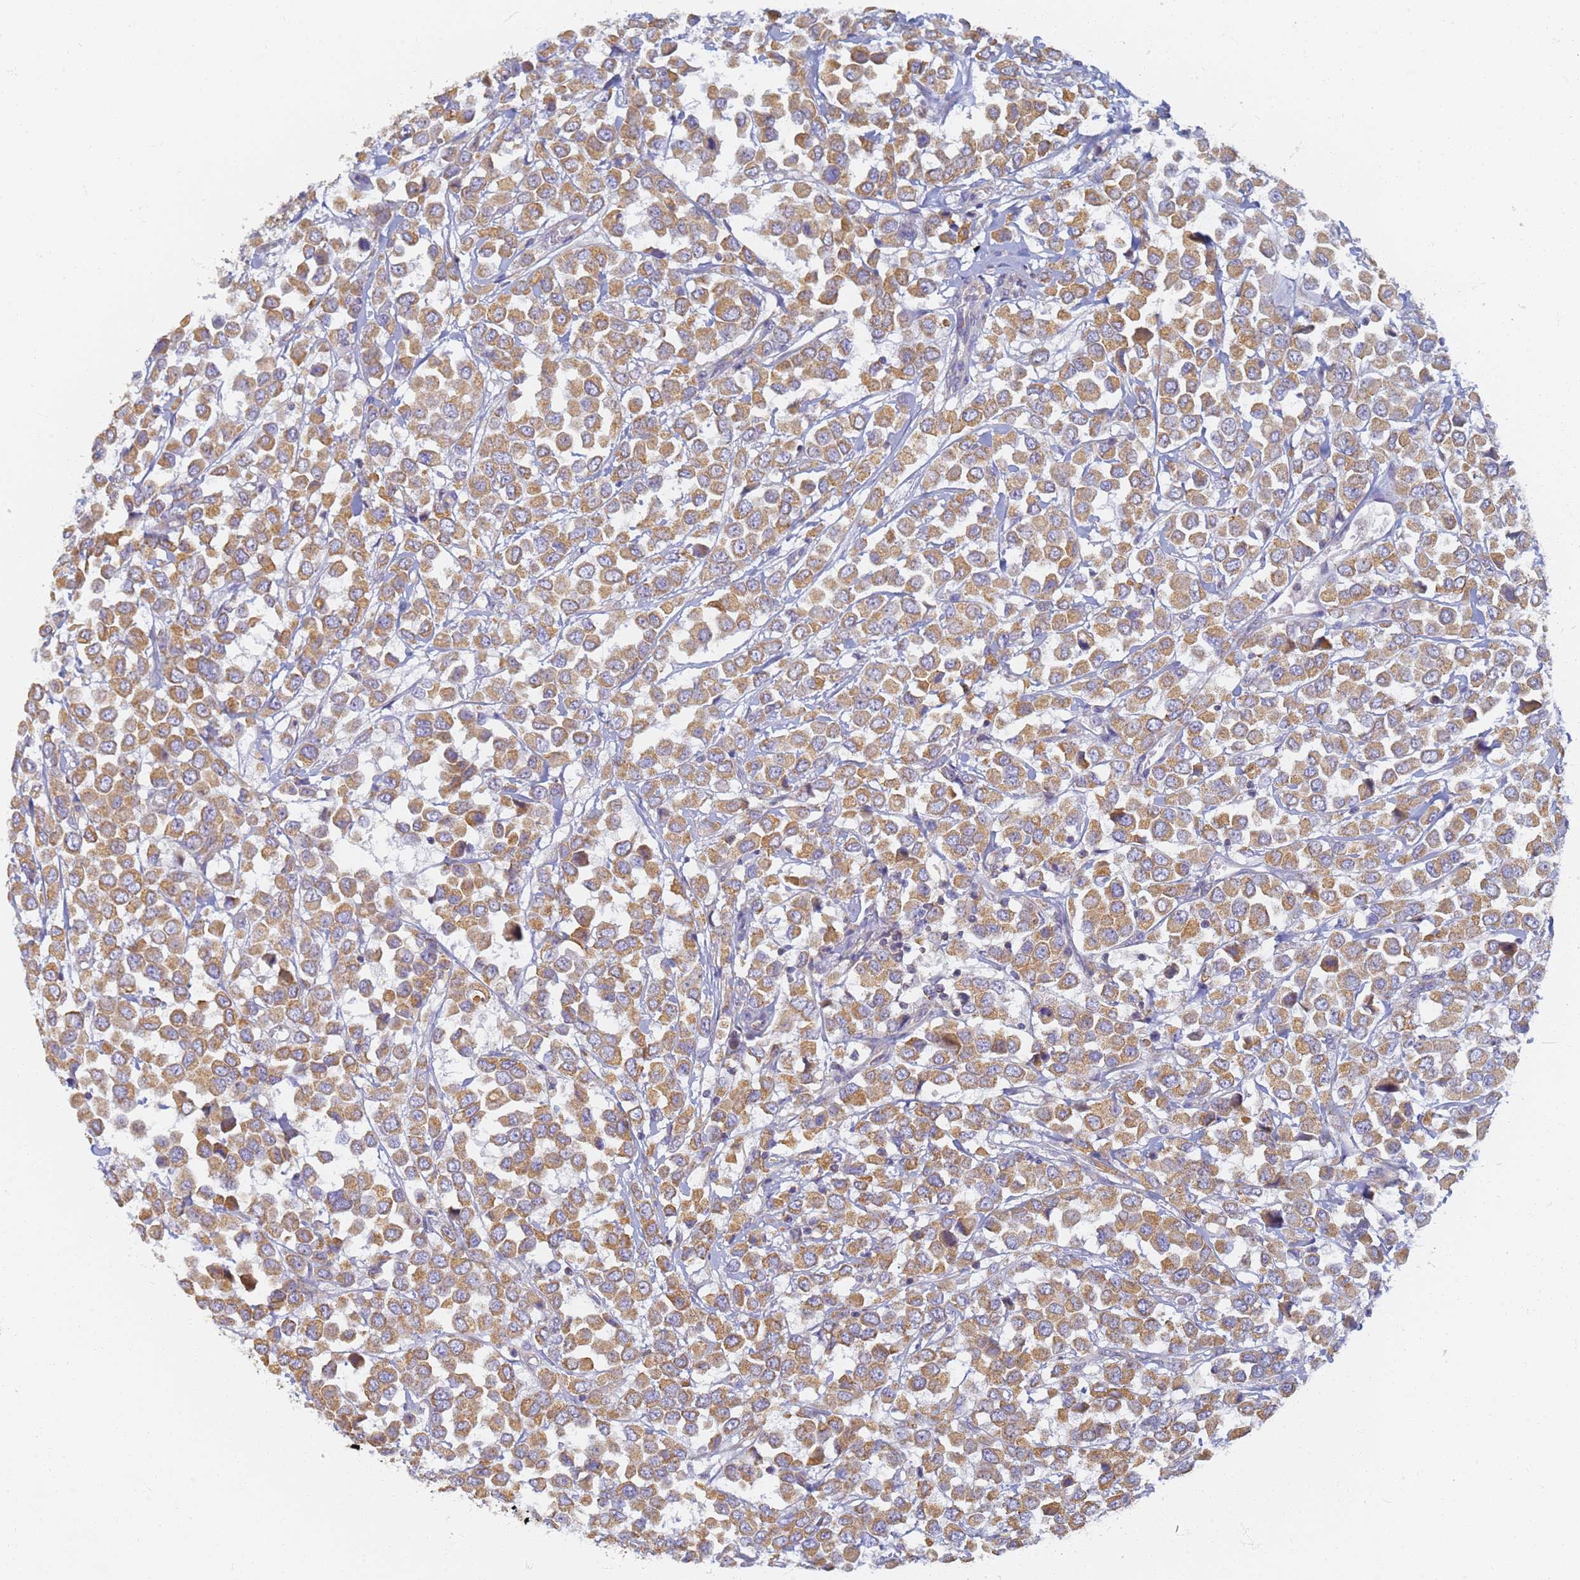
{"staining": {"intensity": "moderate", "quantity": ">75%", "location": "cytoplasmic/membranous"}, "tissue": "breast cancer", "cell_type": "Tumor cells", "image_type": "cancer", "snomed": [{"axis": "morphology", "description": "Duct carcinoma"}, {"axis": "topography", "description": "Breast"}], "caption": "Moderate cytoplasmic/membranous protein expression is identified in approximately >75% of tumor cells in breast cancer (intraductal carcinoma). (DAB (3,3'-diaminobenzidine) IHC, brown staining for protein, blue staining for nuclei).", "gene": "UTP23", "patient": {"sex": "female", "age": 61}}